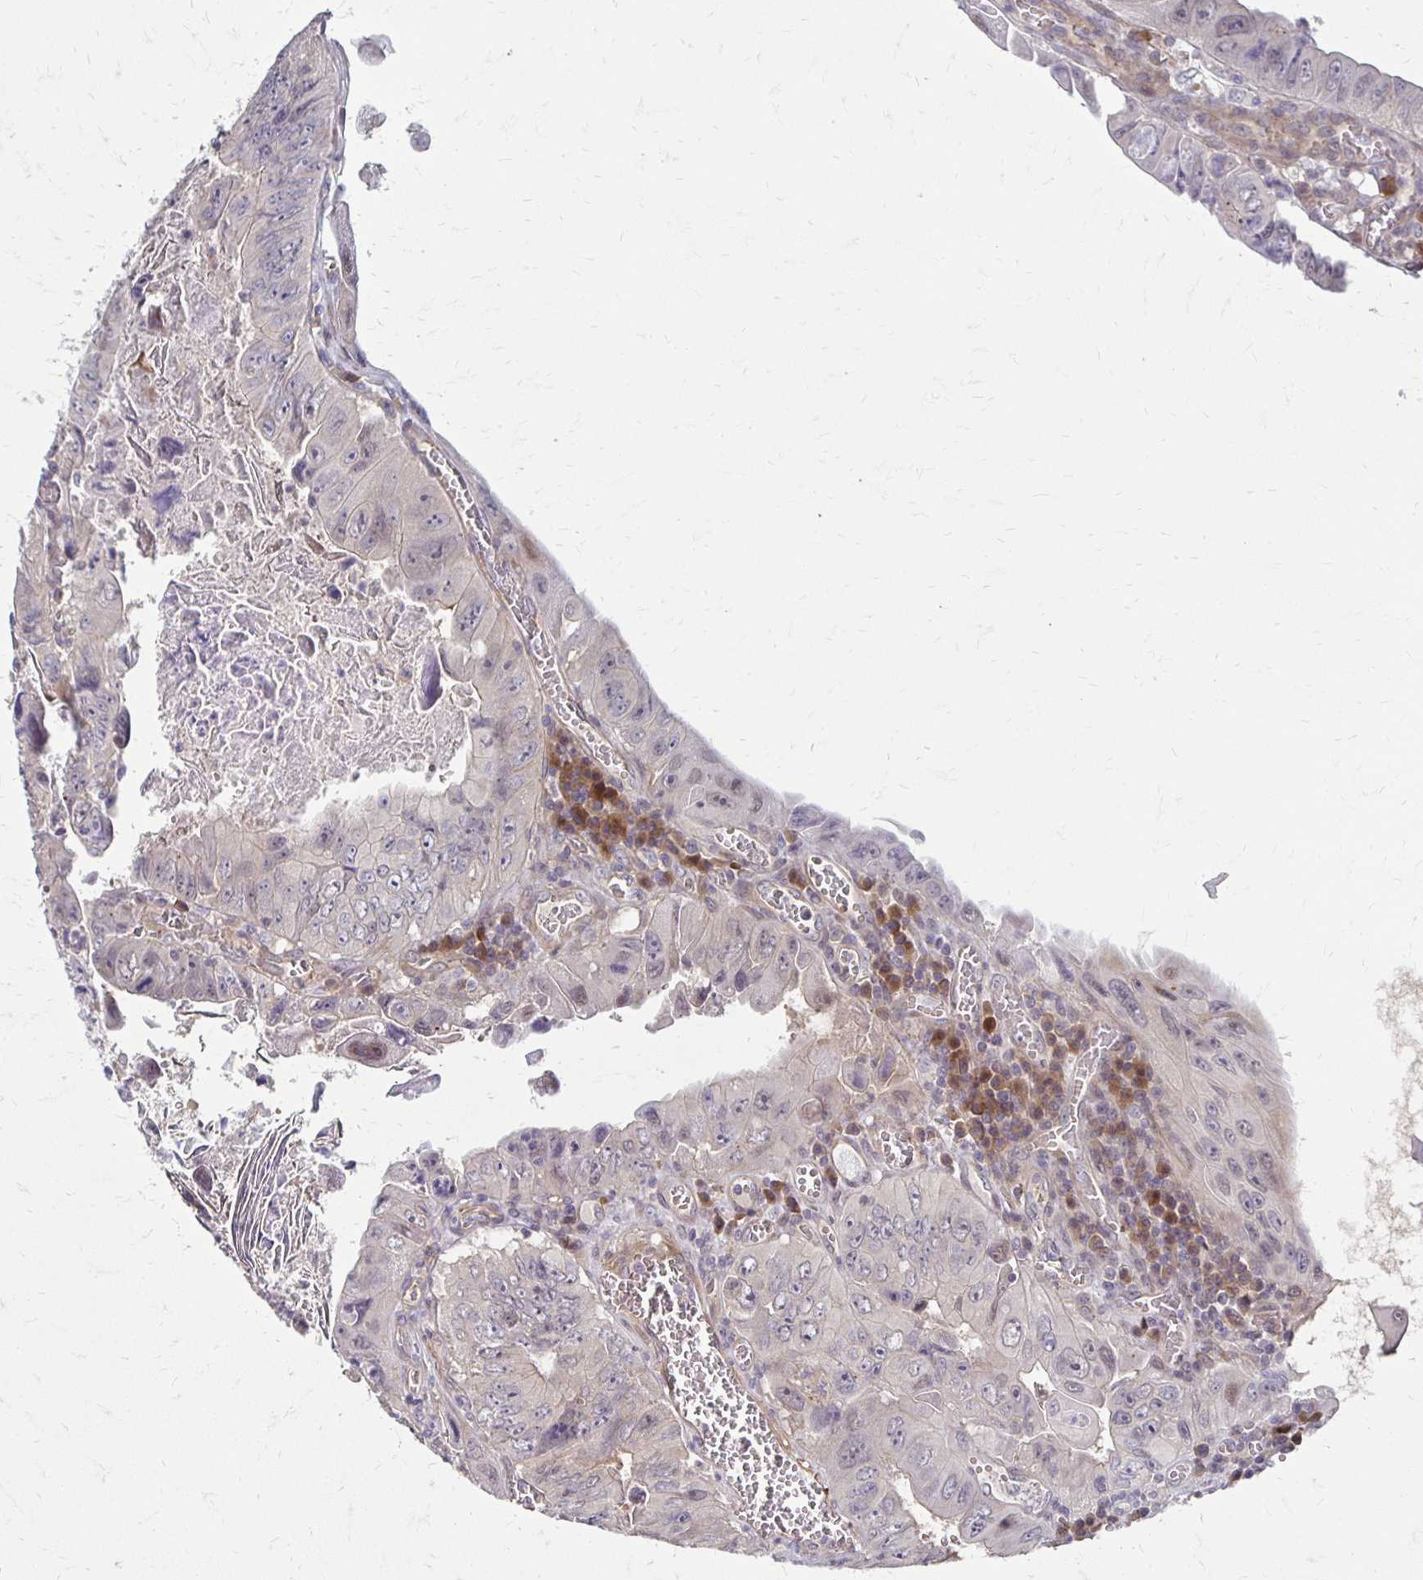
{"staining": {"intensity": "negative", "quantity": "none", "location": "none"}, "tissue": "colorectal cancer", "cell_type": "Tumor cells", "image_type": "cancer", "snomed": [{"axis": "morphology", "description": "Adenocarcinoma, NOS"}, {"axis": "topography", "description": "Colon"}], "caption": "The immunohistochemistry (IHC) histopathology image has no significant staining in tumor cells of colorectal cancer (adenocarcinoma) tissue.", "gene": "CFL2", "patient": {"sex": "female", "age": 84}}